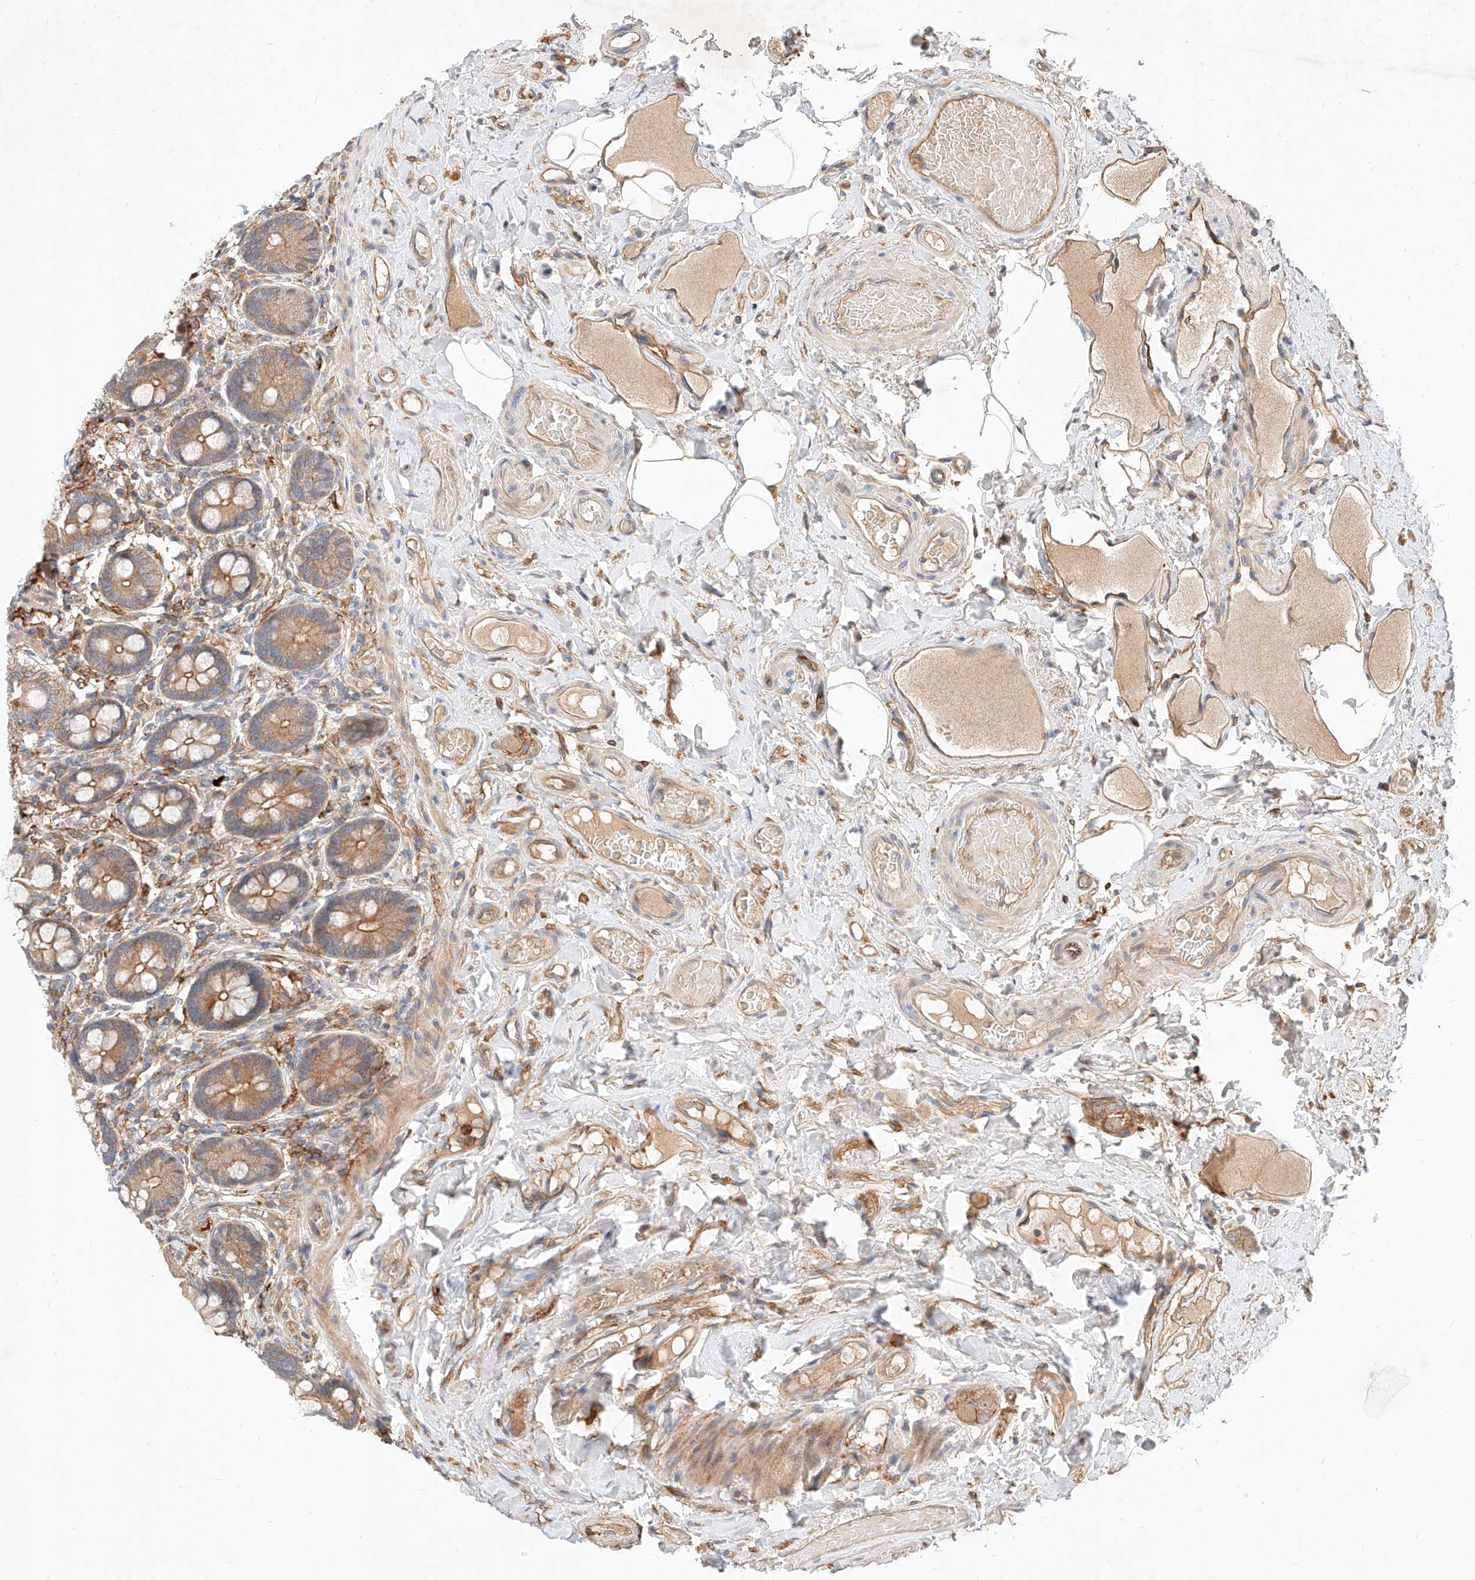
{"staining": {"intensity": "moderate", "quantity": ">75%", "location": "cytoplasmic/membranous"}, "tissue": "small intestine", "cell_type": "Glandular cells", "image_type": "normal", "snomed": [{"axis": "morphology", "description": "Normal tissue, NOS"}, {"axis": "topography", "description": "Small intestine"}], "caption": "Brown immunohistochemical staining in unremarkable small intestine demonstrates moderate cytoplasmic/membranous positivity in about >75% of glandular cells.", "gene": "NFAM1", "patient": {"sex": "female", "age": 64}}